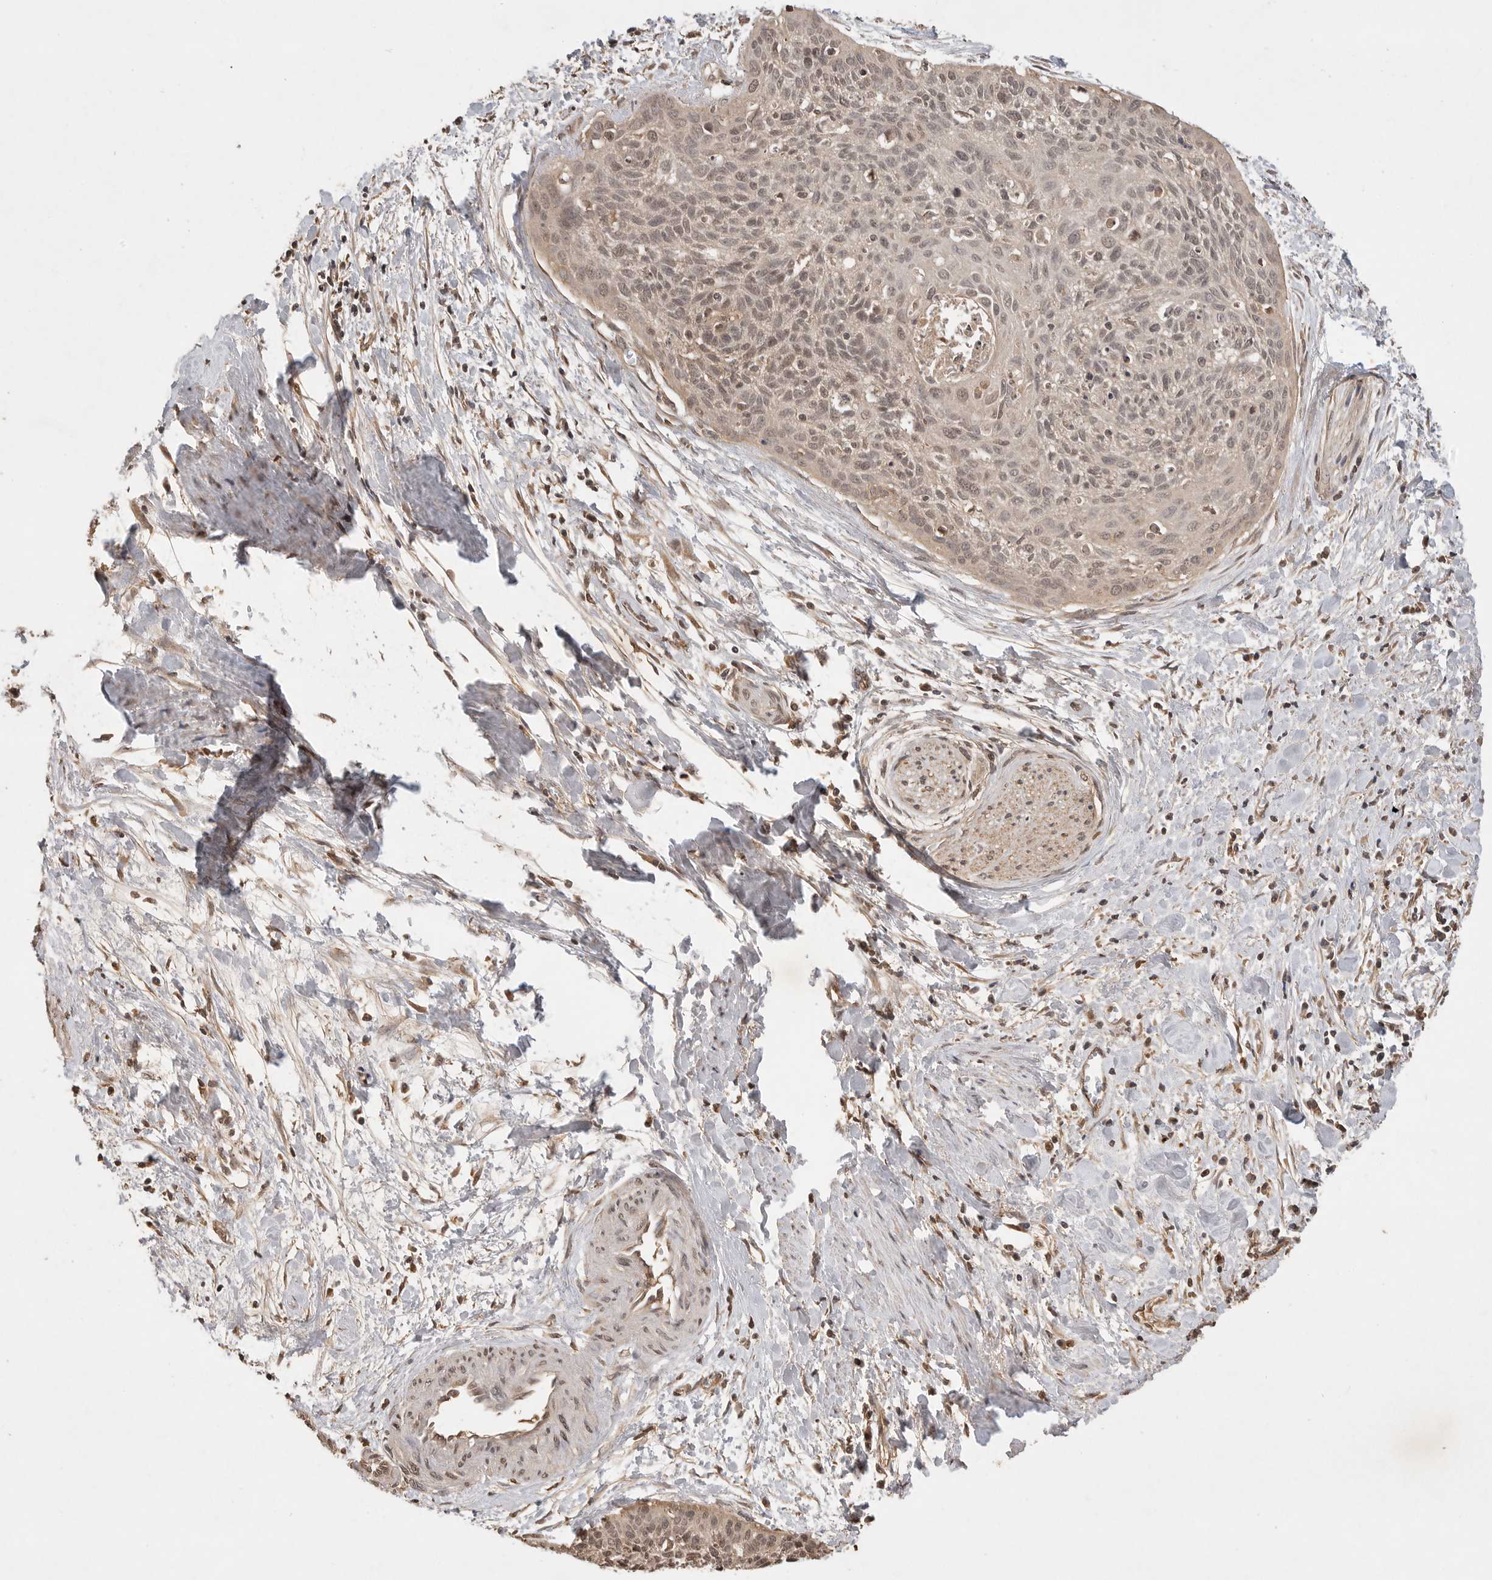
{"staining": {"intensity": "weak", "quantity": ">75%", "location": "nuclear"}, "tissue": "cervical cancer", "cell_type": "Tumor cells", "image_type": "cancer", "snomed": [{"axis": "morphology", "description": "Squamous cell carcinoma, NOS"}, {"axis": "topography", "description": "Cervix"}], "caption": "High-magnification brightfield microscopy of cervical cancer stained with DAB (brown) and counterstained with hematoxylin (blue). tumor cells exhibit weak nuclear positivity is seen in approximately>75% of cells.", "gene": "PRMT3", "patient": {"sex": "female", "age": 55}}